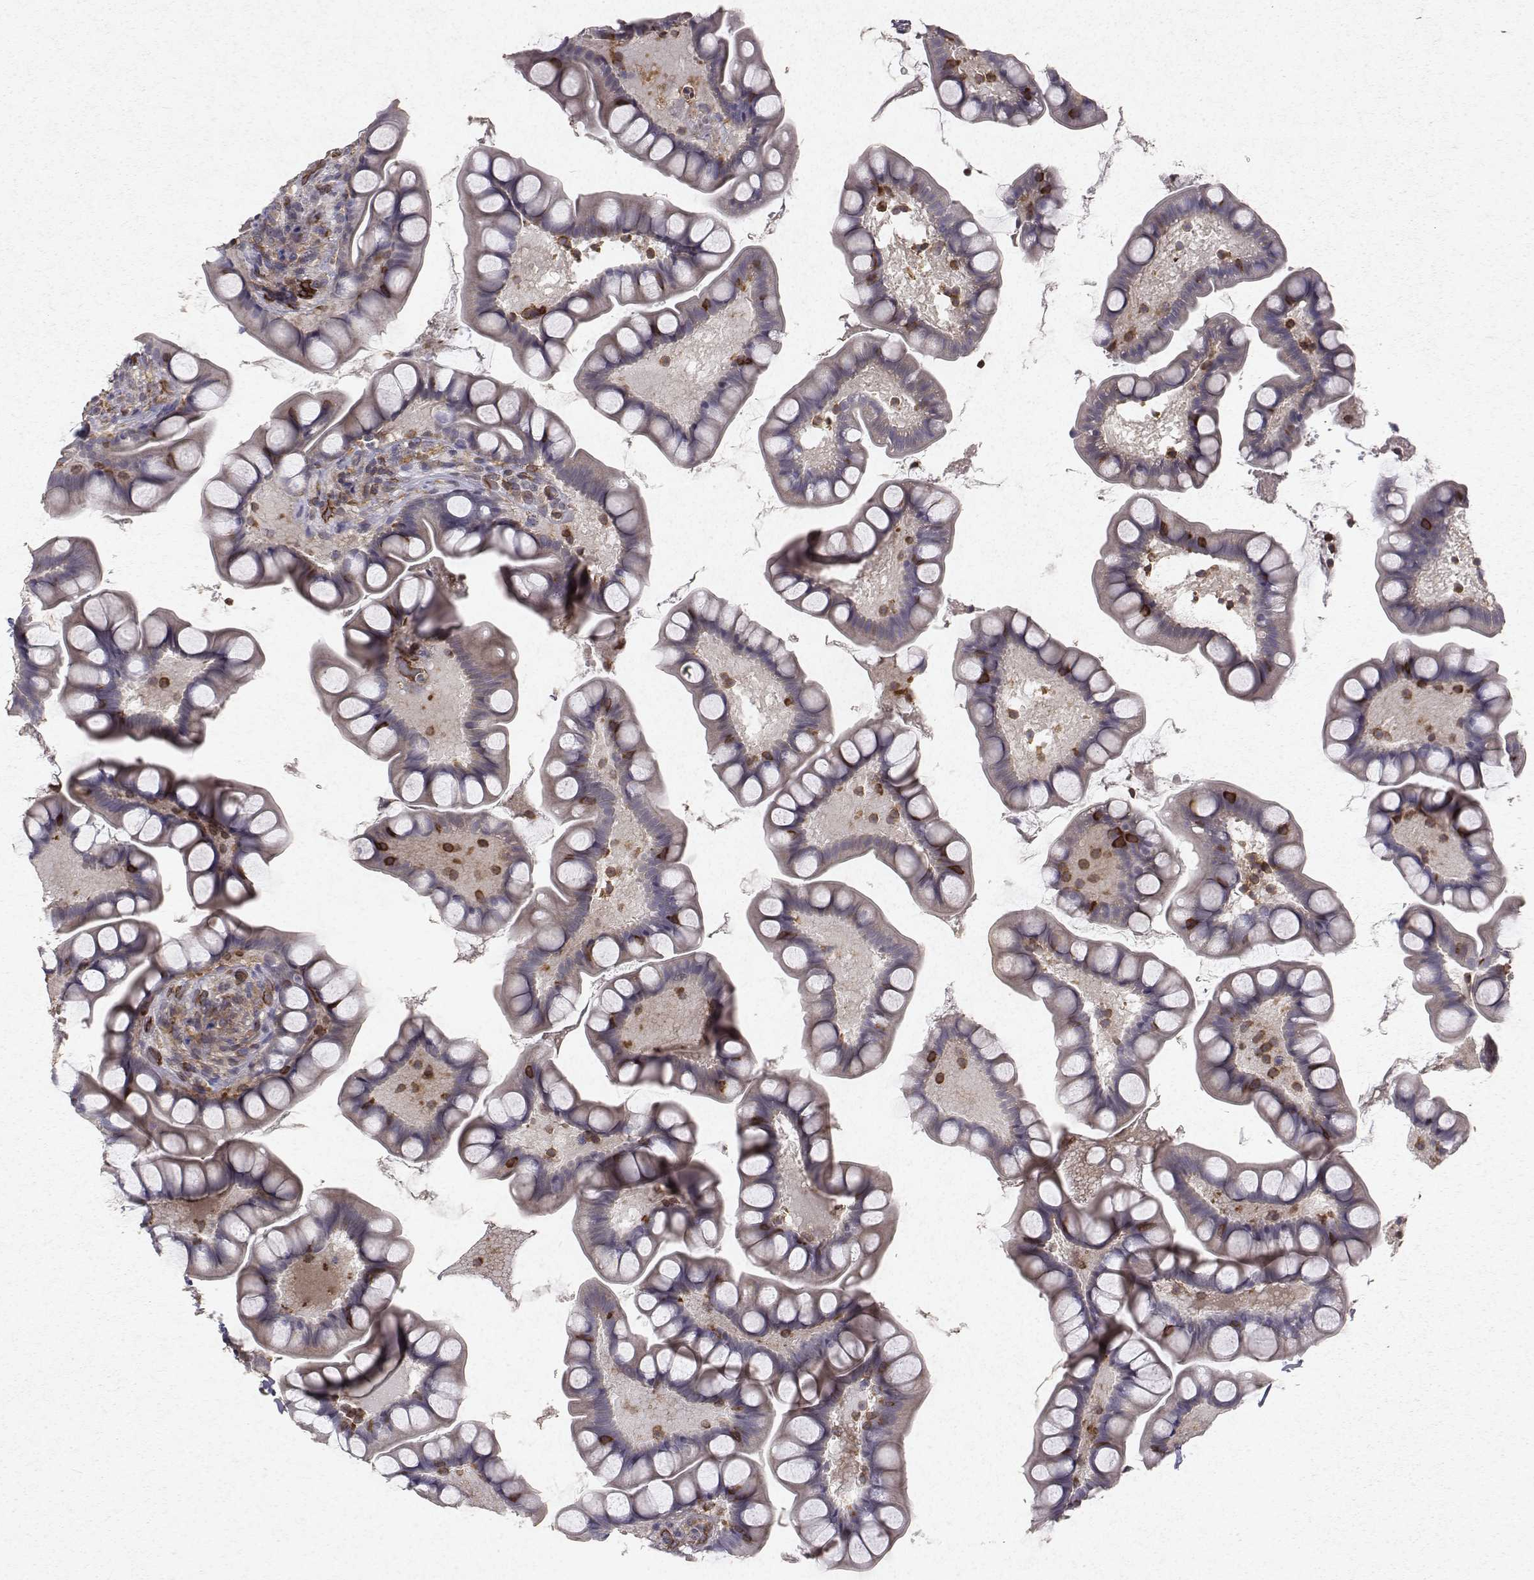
{"staining": {"intensity": "negative", "quantity": "none", "location": "none"}, "tissue": "small intestine", "cell_type": "Glandular cells", "image_type": "normal", "snomed": [{"axis": "morphology", "description": "Normal tissue, NOS"}, {"axis": "topography", "description": "Small intestine"}], "caption": "High power microscopy photomicrograph of an immunohistochemistry (IHC) micrograph of benign small intestine, revealing no significant positivity in glandular cells. The staining was performed using DAB to visualize the protein expression in brown, while the nuclei were stained in blue with hematoxylin (Magnification: 20x).", "gene": "PTPRG", "patient": {"sex": "male", "age": 70}}